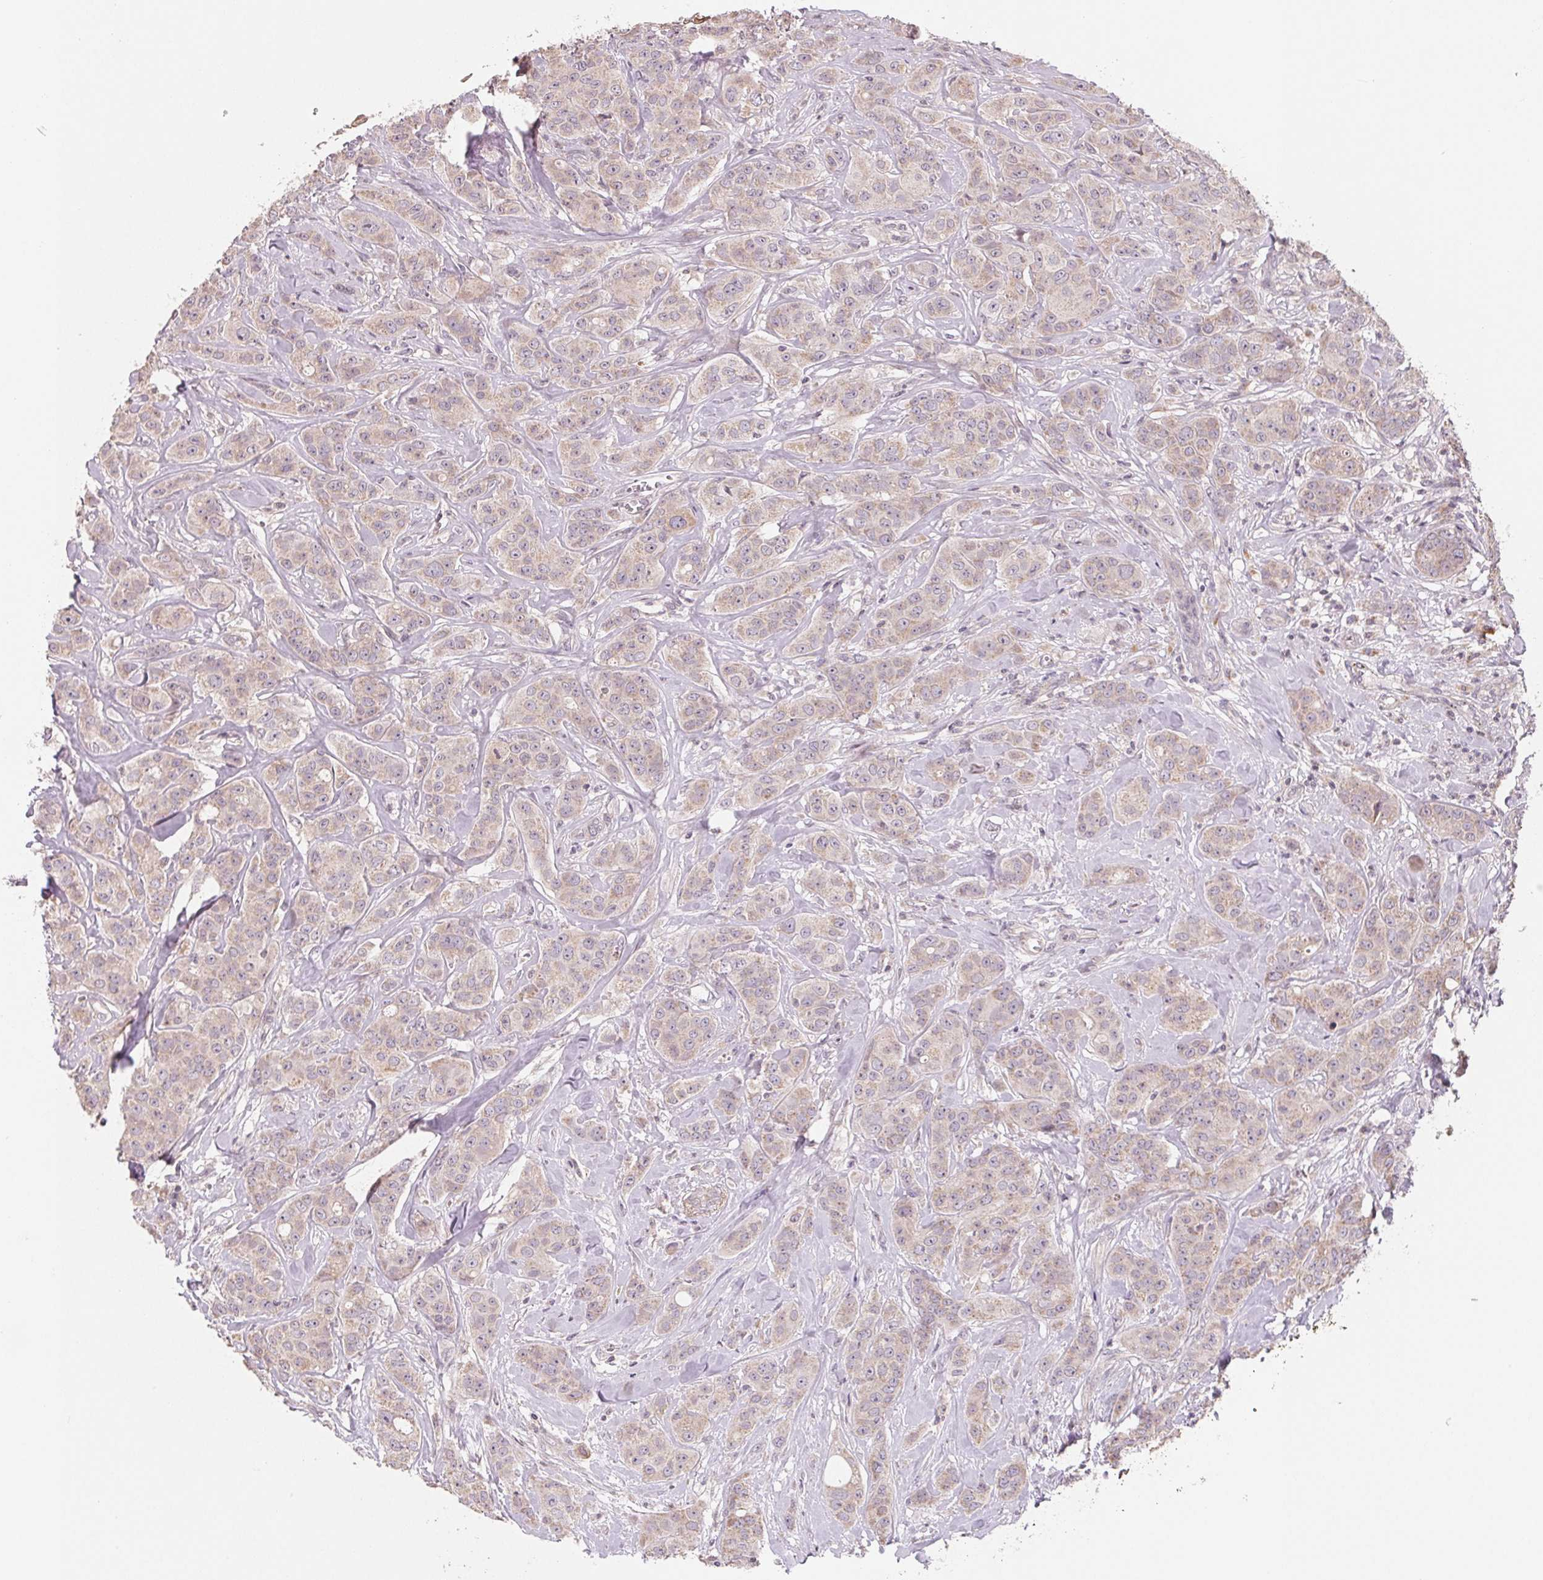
{"staining": {"intensity": "weak", "quantity": "<25%", "location": "cytoplasmic/membranous"}, "tissue": "breast cancer", "cell_type": "Tumor cells", "image_type": "cancer", "snomed": [{"axis": "morphology", "description": "Duct carcinoma"}, {"axis": "topography", "description": "Breast"}], "caption": "There is no significant staining in tumor cells of invasive ductal carcinoma (breast).", "gene": "AQP8", "patient": {"sex": "female", "age": 43}}